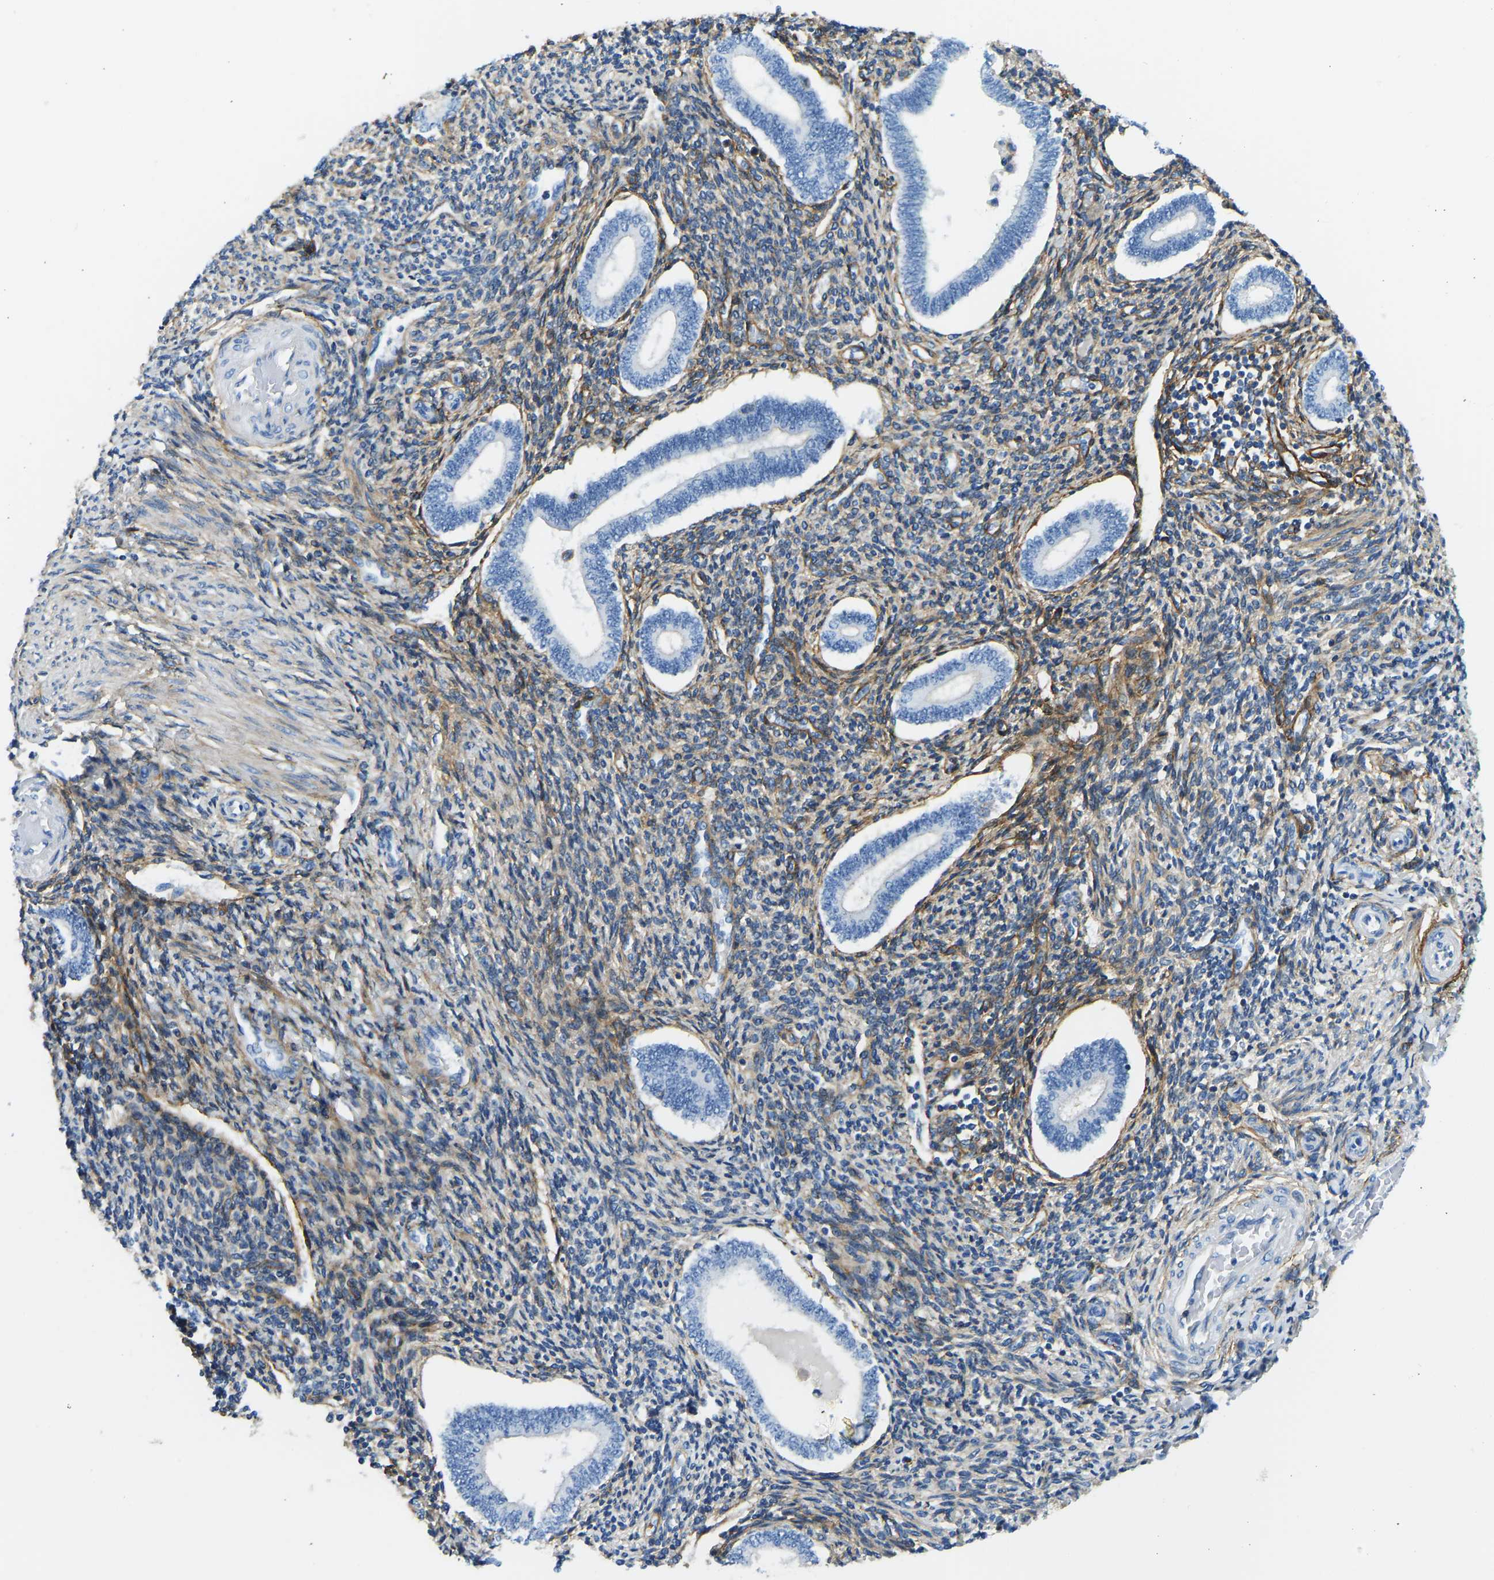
{"staining": {"intensity": "moderate", "quantity": "25%-75%", "location": "cytoplasmic/membranous"}, "tissue": "endometrium", "cell_type": "Cells in endometrial stroma", "image_type": "normal", "snomed": [{"axis": "morphology", "description": "Normal tissue, NOS"}, {"axis": "topography", "description": "Endometrium"}], "caption": "Immunohistochemistry photomicrograph of unremarkable endometrium: endometrium stained using immunohistochemistry (IHC) exhibits medium levels of moderate protein expression localized specifically in the cytoplasmic/membranous of cells in endometrial stroma, appearing as a cytoplasmic/membranous brown color.", "gene": "COL15A1", "patient": {"sex": "female", "age": 42}}